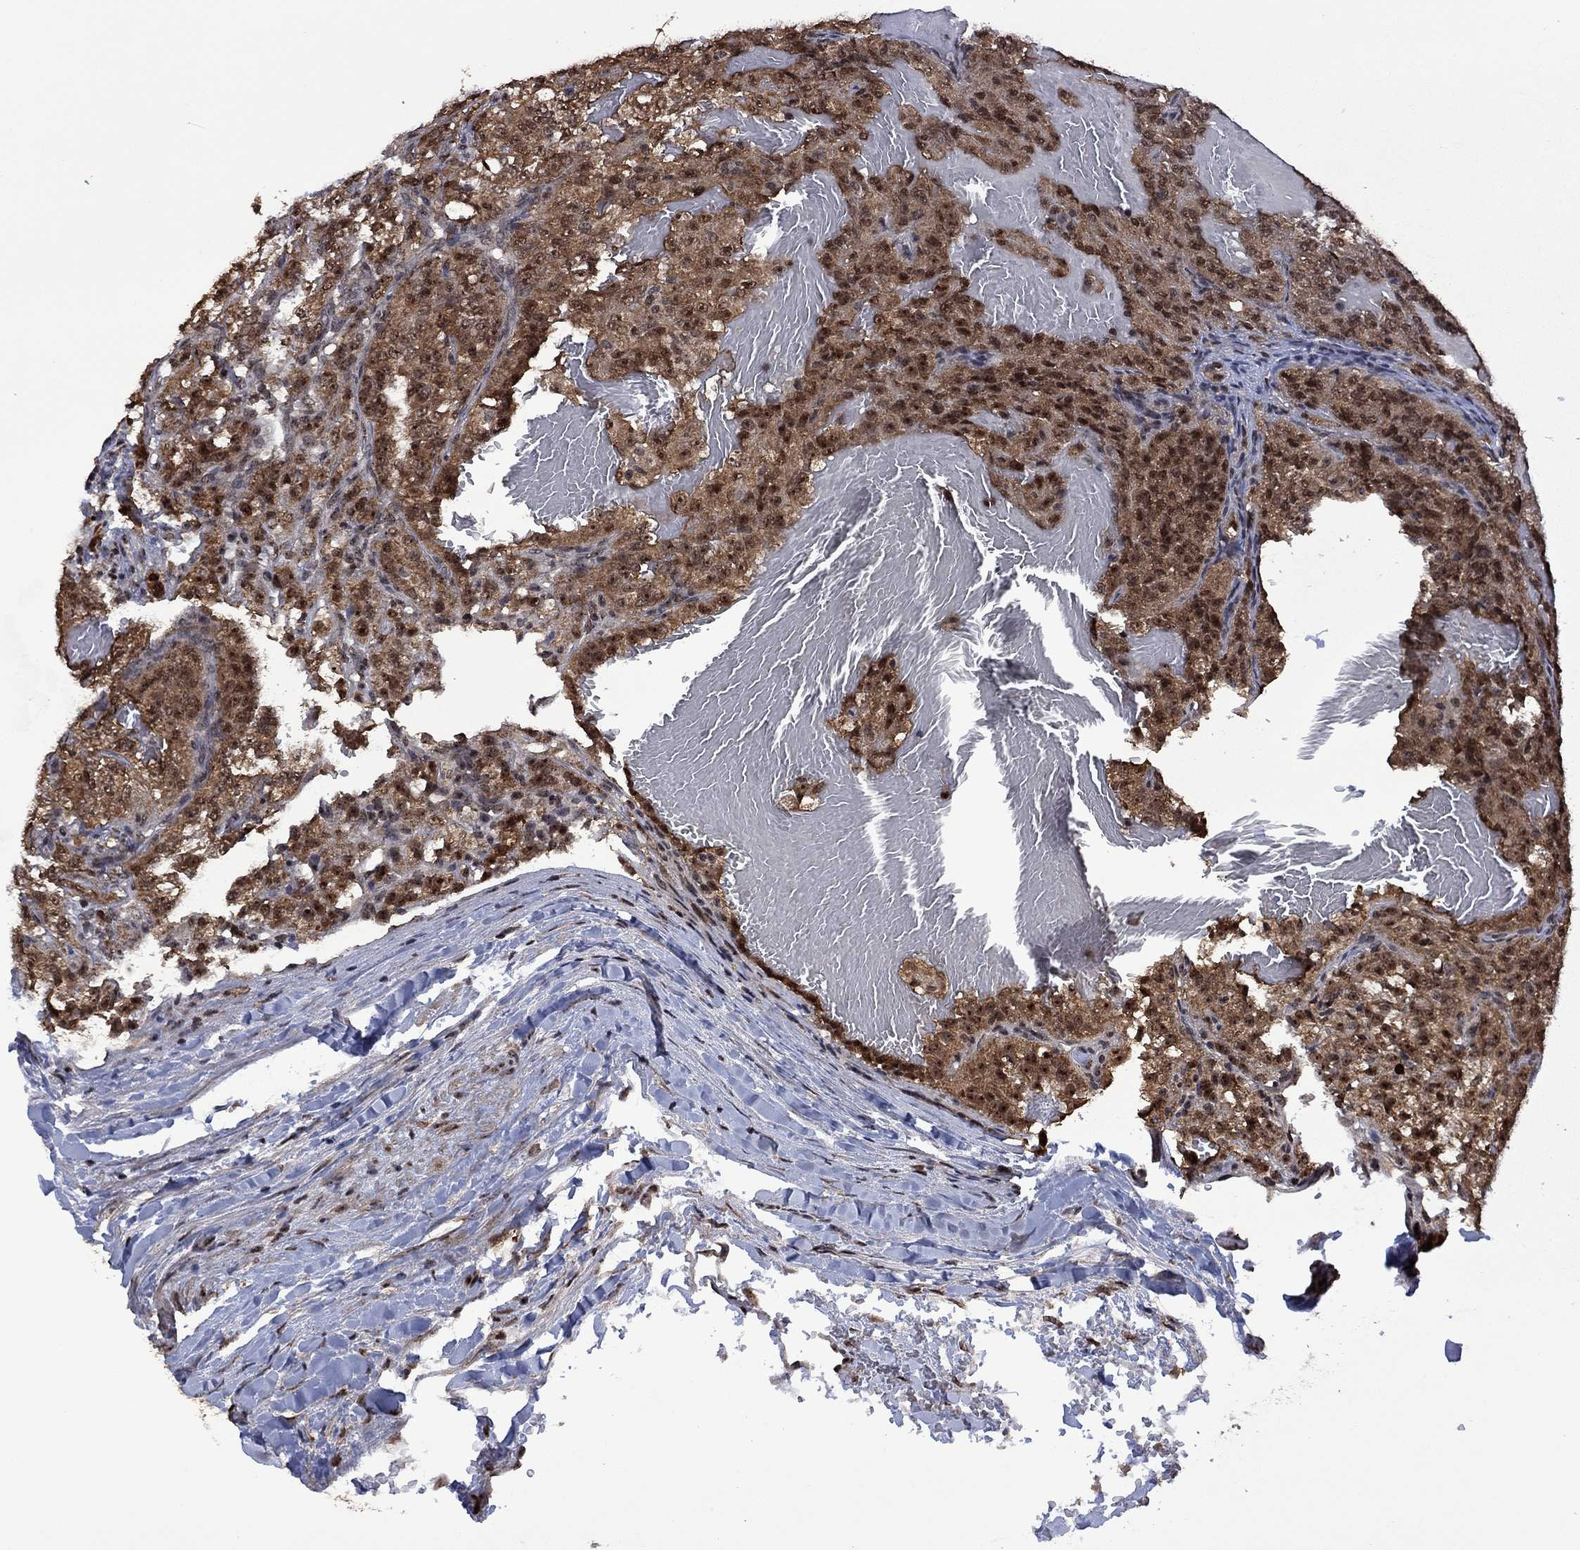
{"staining": {"intensity": "moderate", "quantity": ">75%", "location": "cytoplasmic/membranous,nuclear"}, "tissue": "renal cancer", "cell_type": "Tumor cells", "image_type": "cancer", "snomed": [{"axis": "morphology", "description": "Adenocarcinoma, NOS"}, {"axis": "topography", "description": "Kidney"}], "caption": "Human renal cancer (adenocarcinoma) stained with a protein marker reveals moderate staining in tumor cells.", "gene": "FBL", "patient": {"sex": "female", "age": 63}}